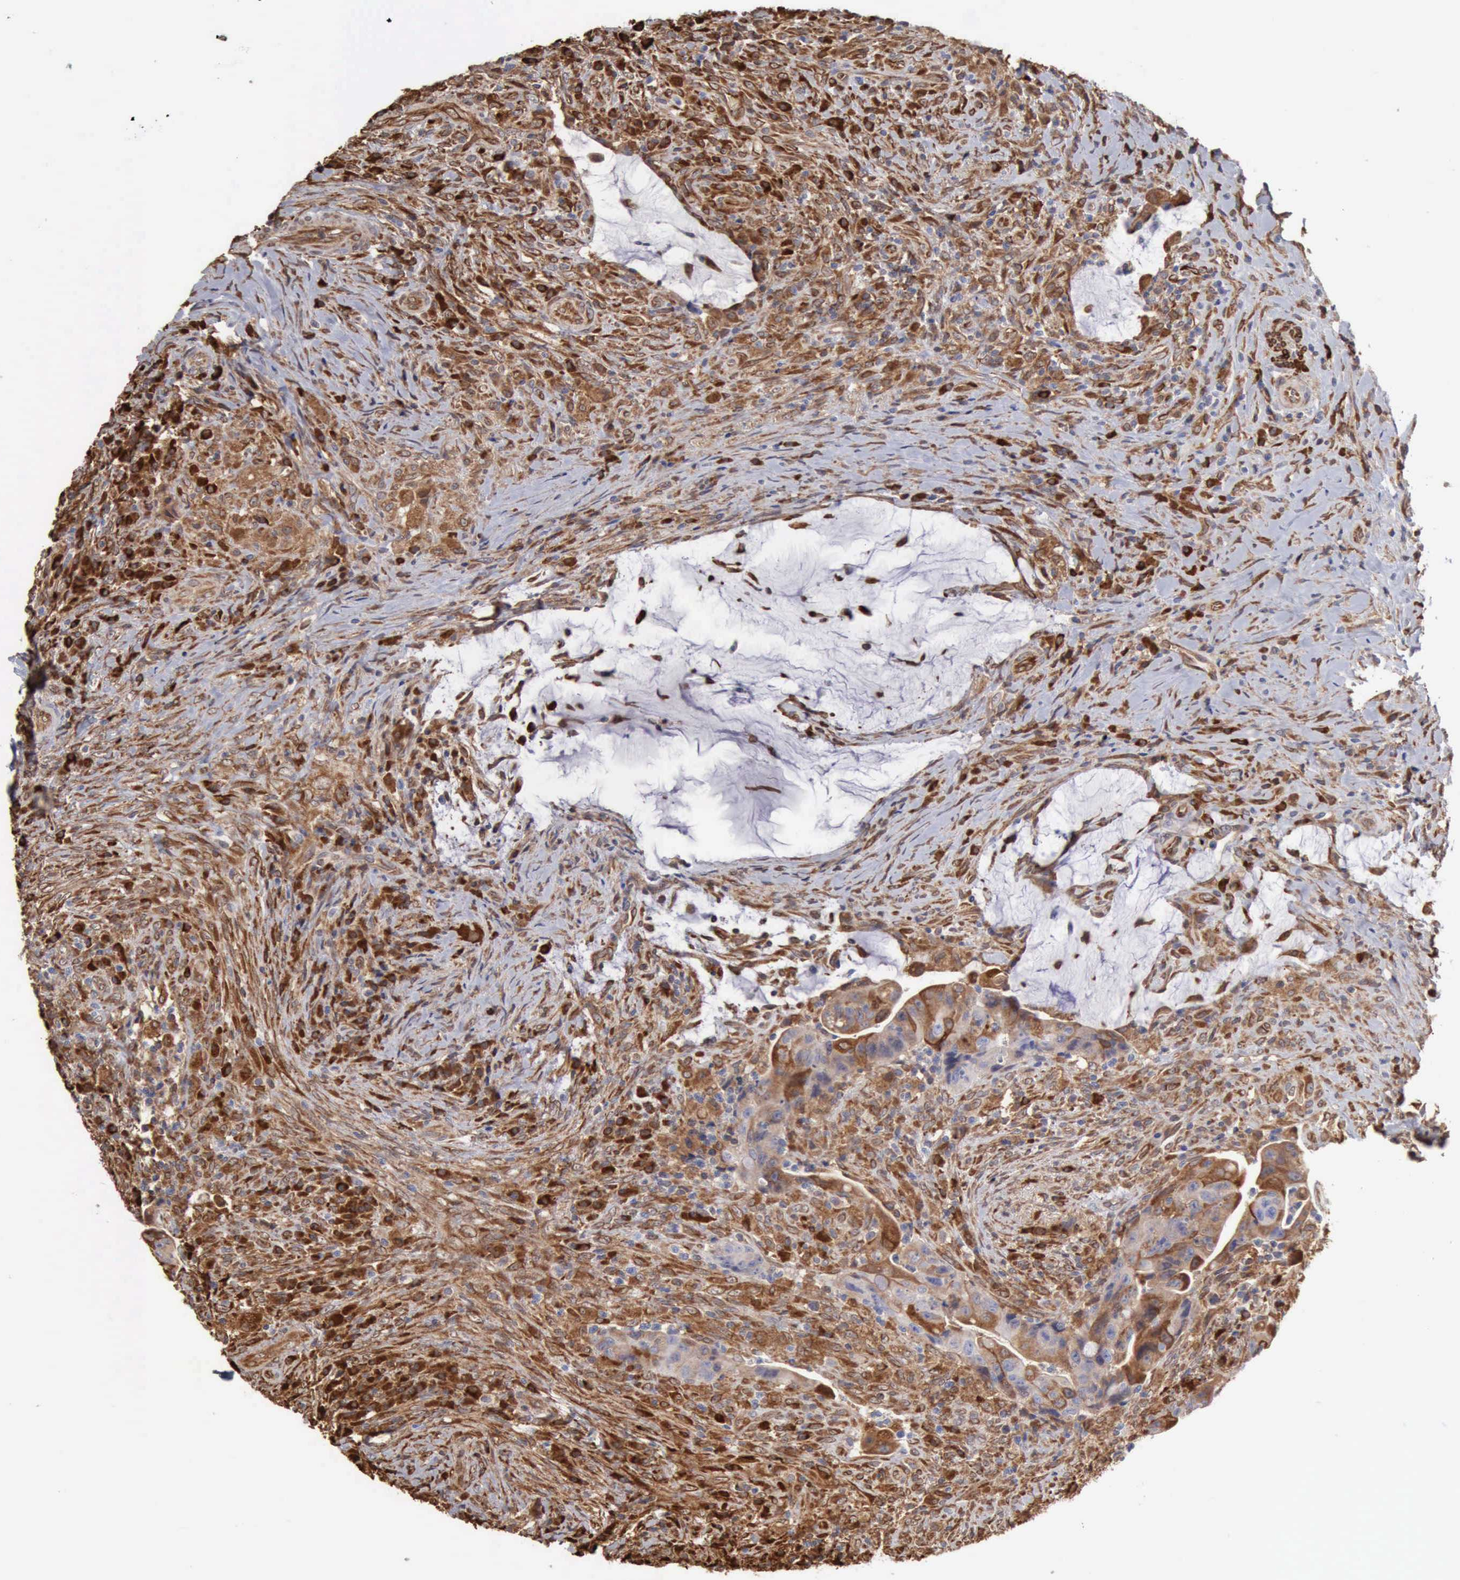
{"staining": {"intensity": "moderate", "quantity": ">75%", "location": "cytoplasmic/membranous"}, "tissue": "colorectal cancer", "cell_type": "Tumor cells", "image_type": "cancer", "snomed": [{"axis": "morphology", "description": "Adenocarcinoma, NOS"}, {"axis": "topography", "description": "Rectum"}], "caption": "Colorectal adenocarcinoma was stained to show a protein in brown. There is medium levels of moderate cytoplasmic/membranous expression in about >75% of tumor cells.", "gene": "APOL2", "patient": {"sex": "female", "age": 71}}